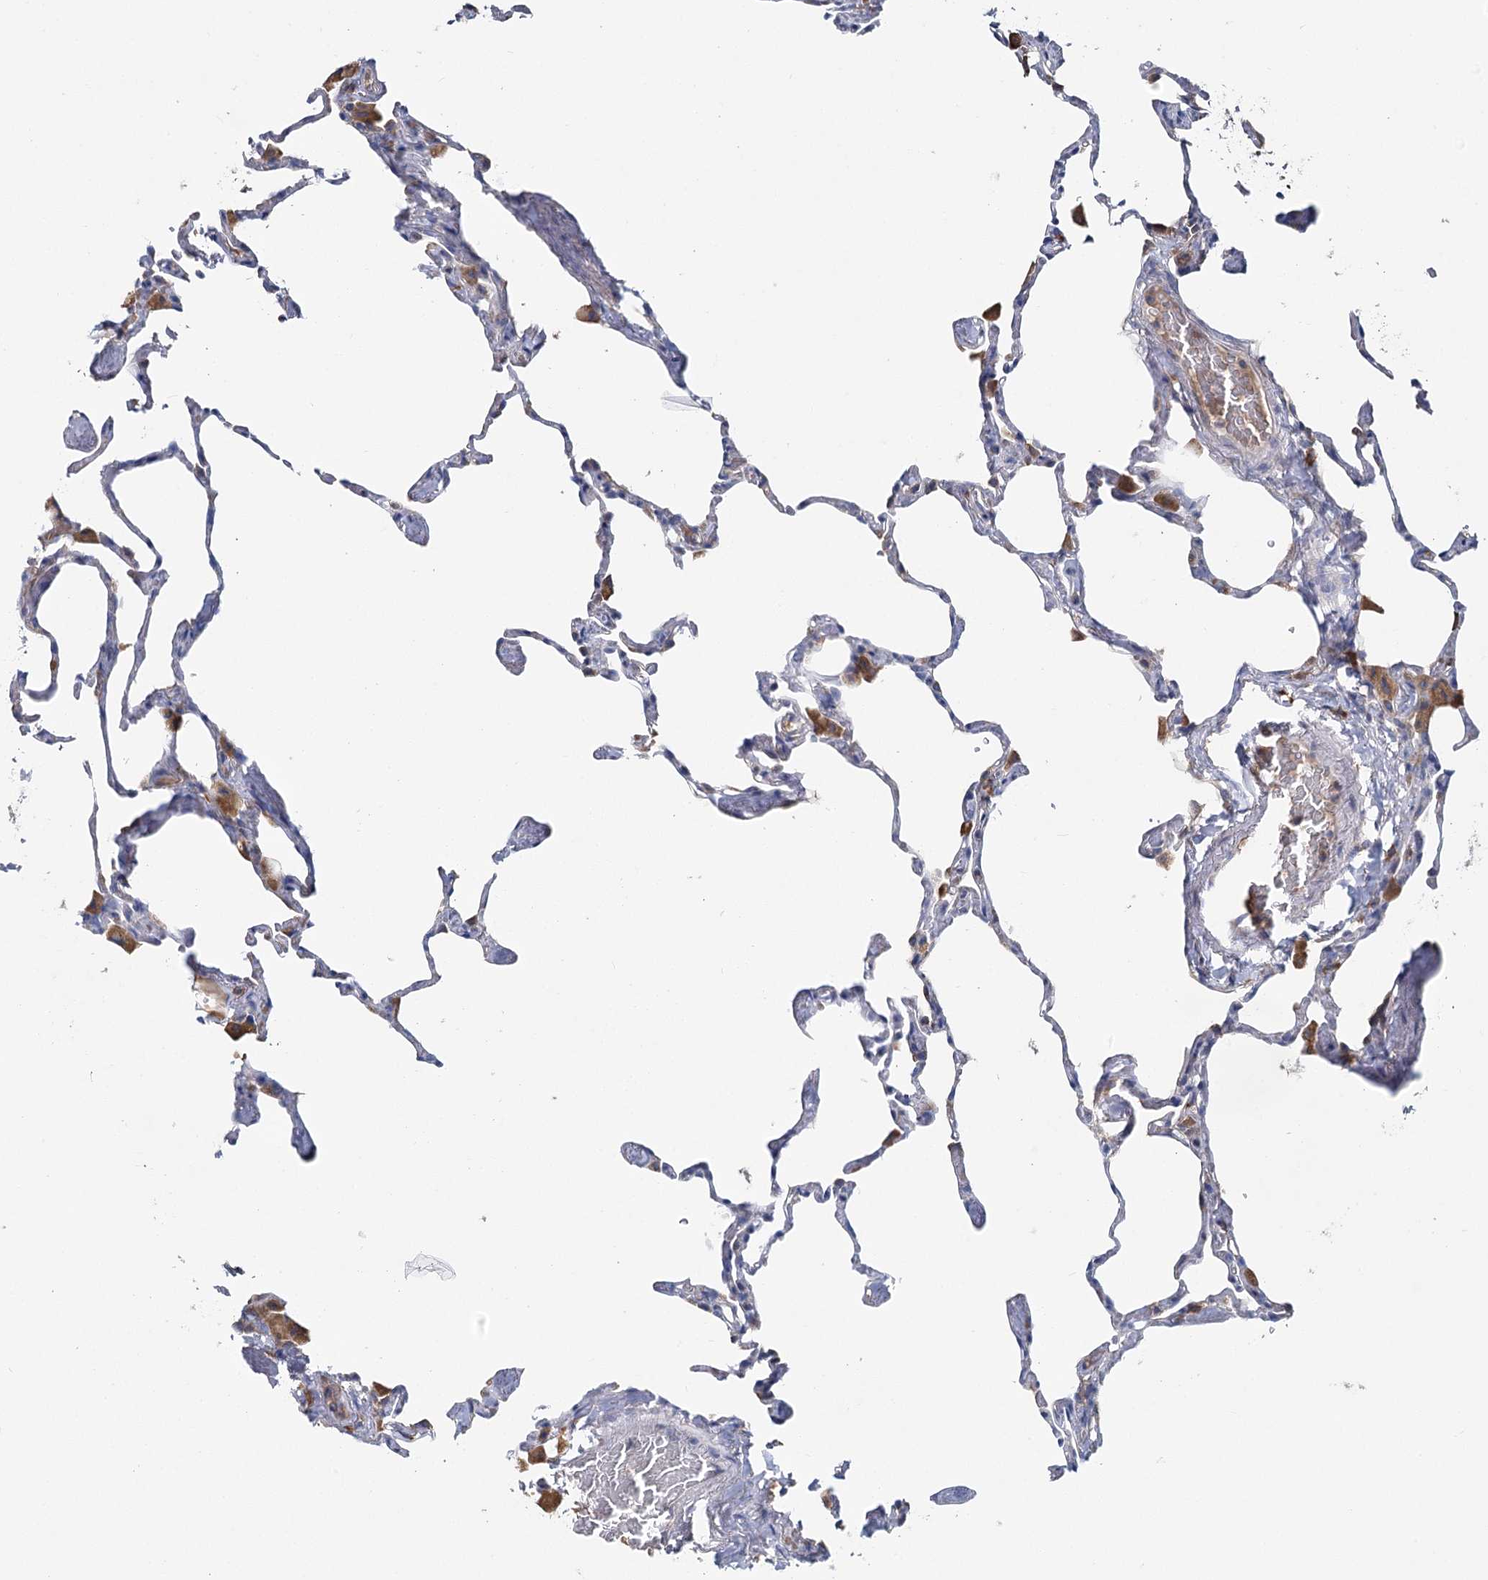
{"staining": {"intensity": "negative", "quantity": "none", "location": "none"}, "tissue": "lung", "cell_type": "Alveolar cells", "image_type": "normal", "snomed": [{"axis": "morphology", "description": "Normal tissue, NOS"}, {"axis": "topography", "description": "Lung"}], "caption": "High power microscopy micrograph of an IHC micrograph of benign lung, revealing no significant expression in alveolar cells.", "gene": "ANKRD16", "patient": {"sex": "male", "age": 65}}